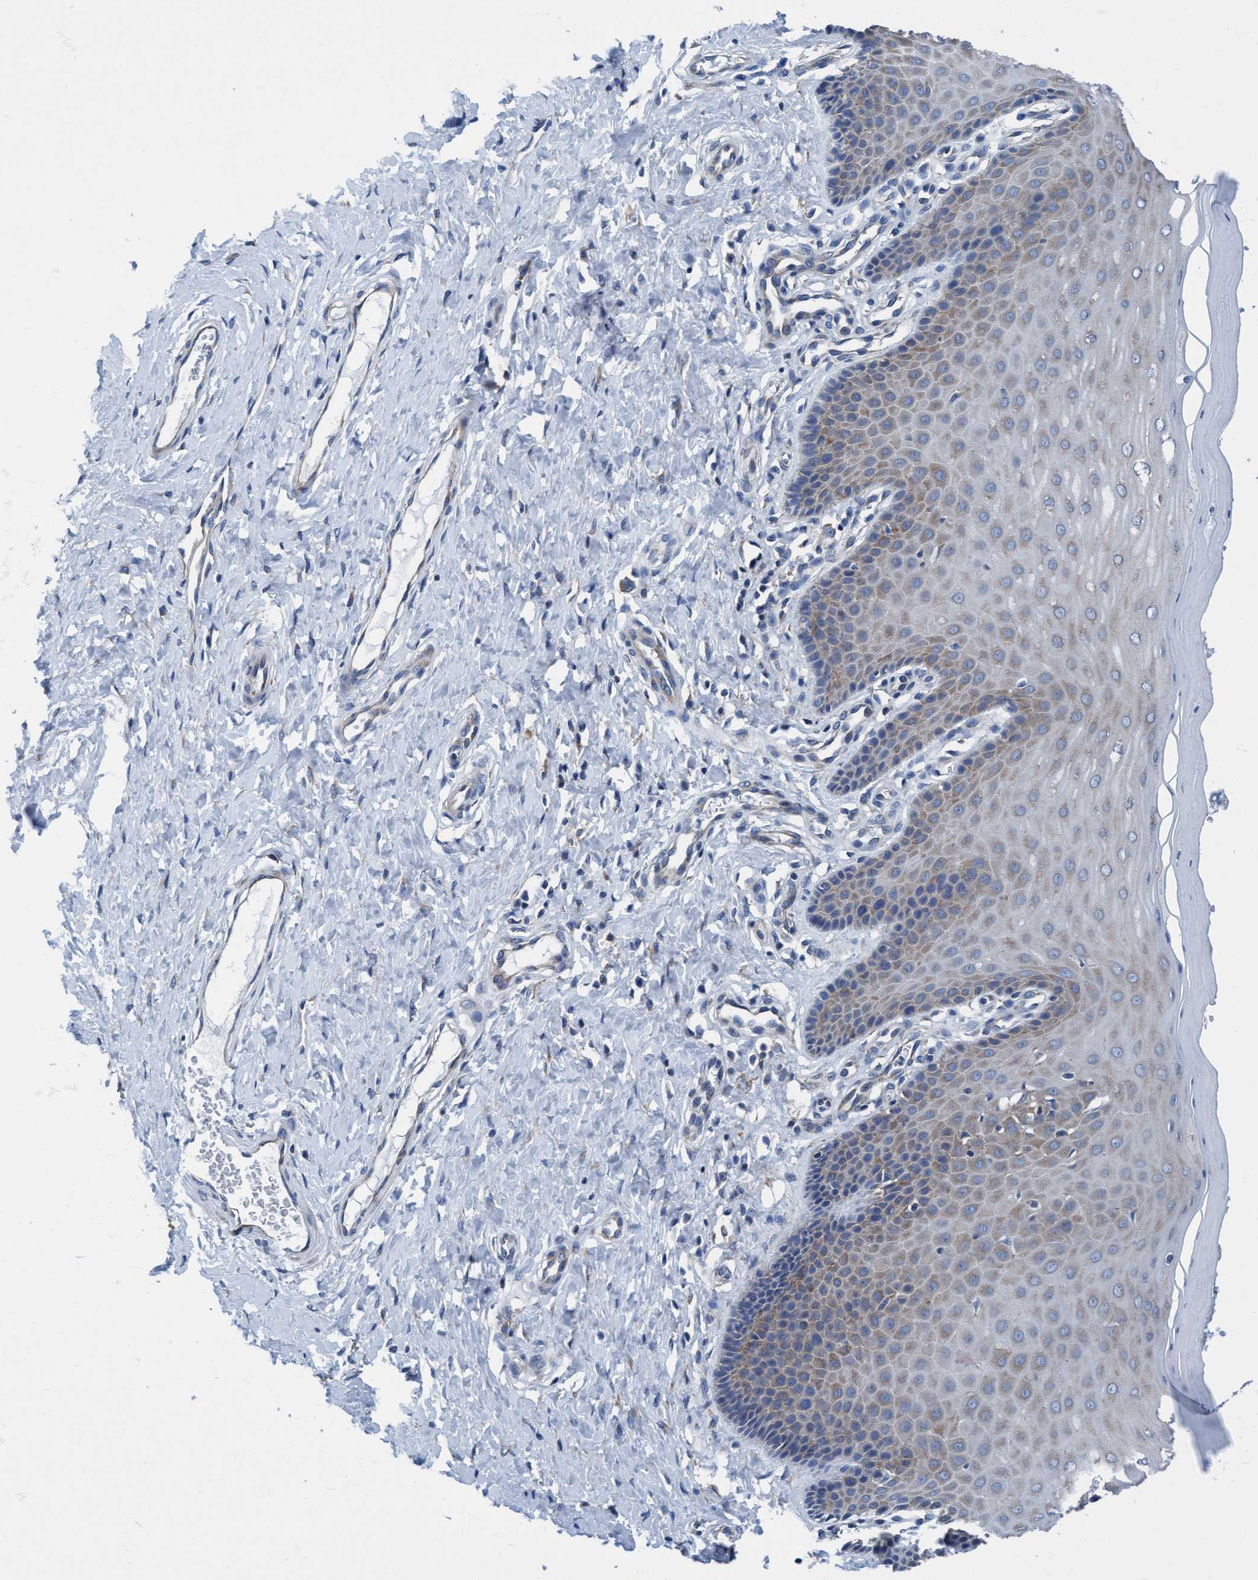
{"staining": {"intensity": "moderate", "quantity": ">75%", "location": "cytoplasmic/membranous"}, "tissue": "cervix", "cell_type": "Glandular cells", "image_type": "normal", "snomed": [{"axis": "morphology", "description": "Normal tissue, NOS"}, {"axis": "topography", "description": "Cervix"}], "caption": "Cervix was stained to show a protein in brown. There is medium levels of moderate cytoplasmic/membranous expression in approximately >75% of glandular cells.", "gene": "NMT1", "patient": {"sex": "female", "age": 55}}